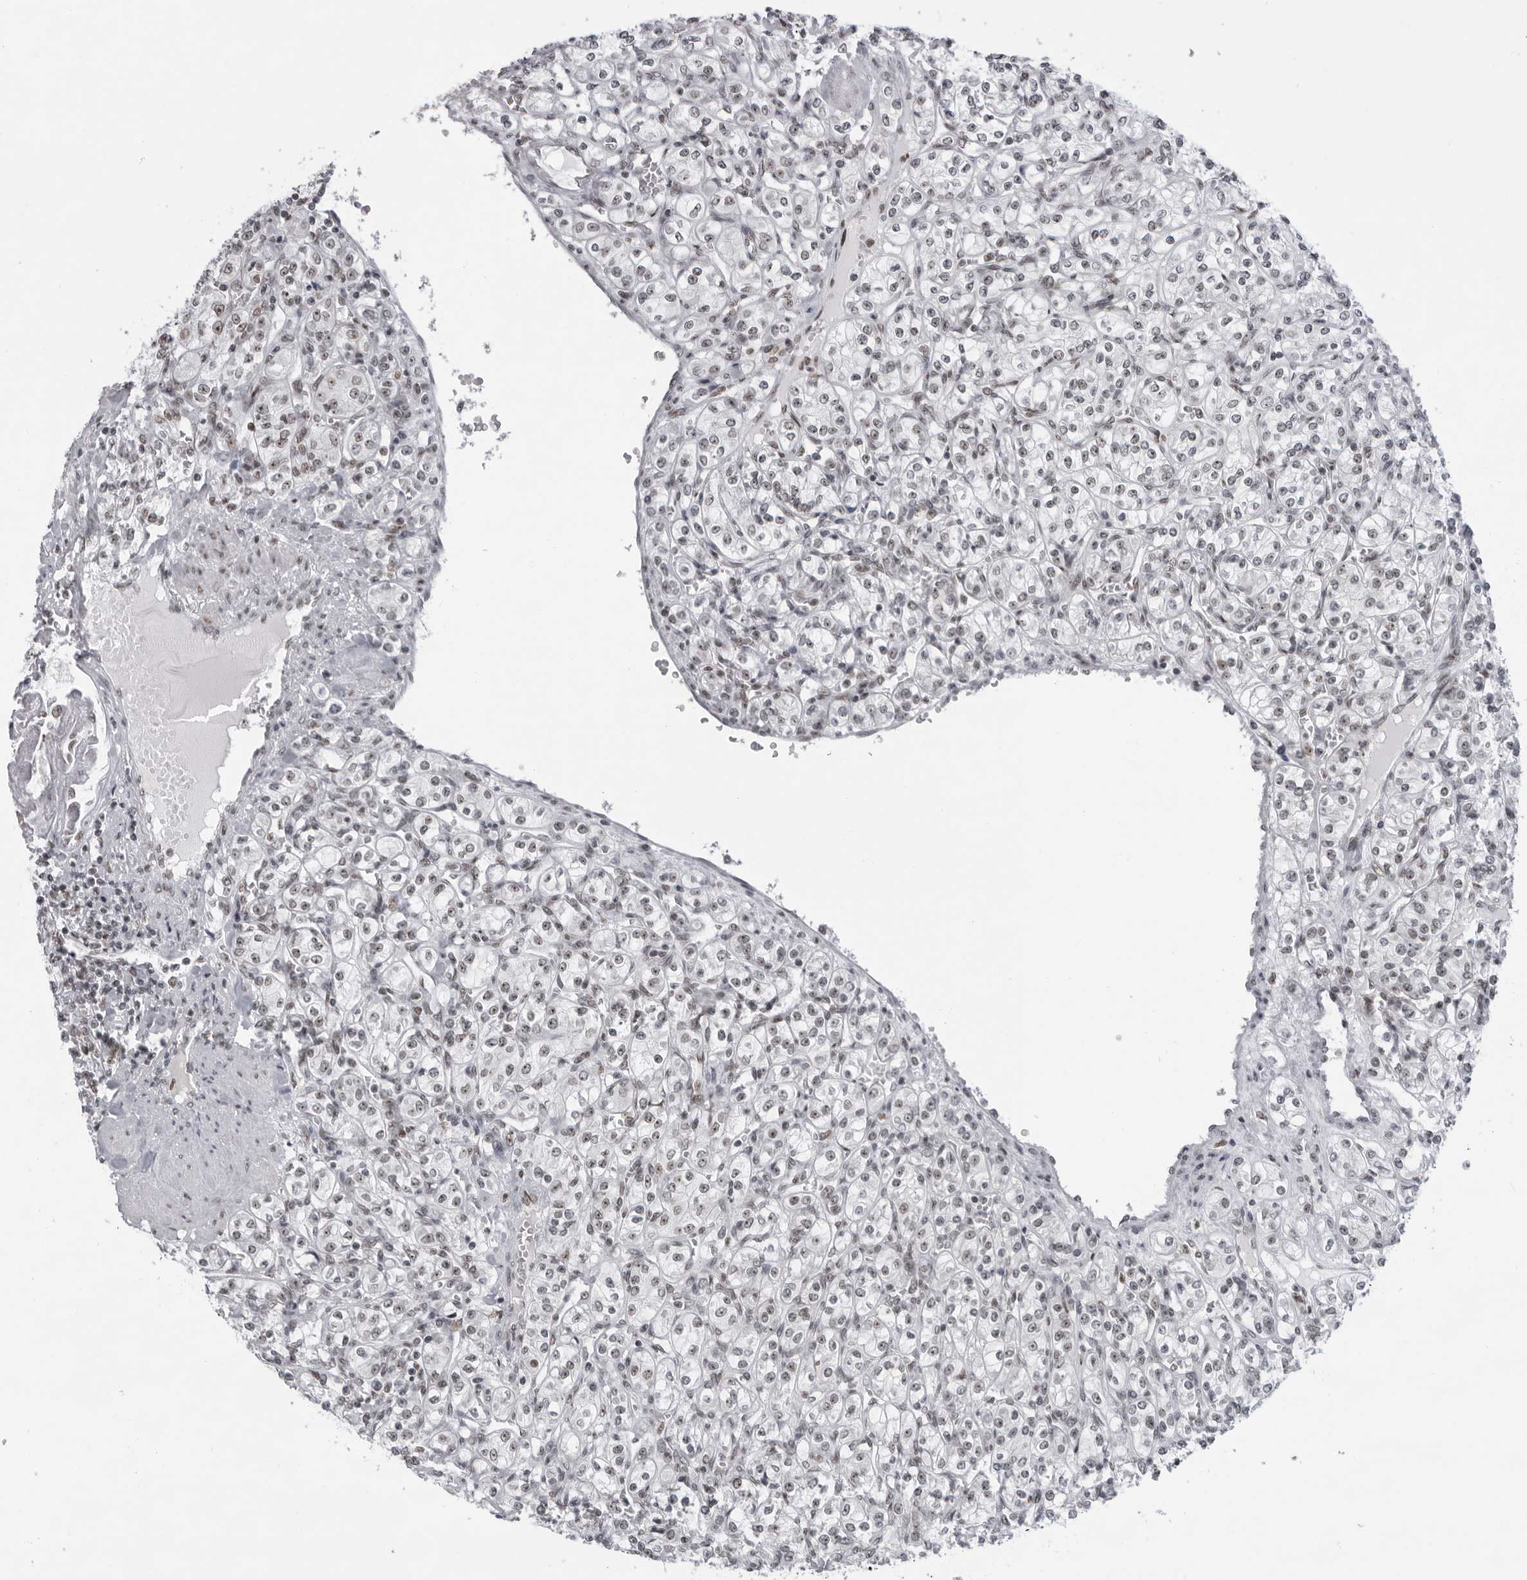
{"staining": {"intensity": "weak", "quantity": "25%-75%", "location": "nuclear"}, "tissue": "renal cancer", "cell_type": "Tumor cells", "image_type": "cancer", "snomed": [{"axis": "morphology", "description": "Adenocarcinoma, NOS"}, {"axis": "topography", "description": "Kidney"}], "caption": "Immunohistochemical staining of human renal adenocarcinoma shows weak nuclear protein expression in approximately 25%-75% of tumor cells. (Brightfield microscopy of DAB IHC at high magnification).", "gene": "DHX9", "patient": {"sex": "male", "age": 77}}